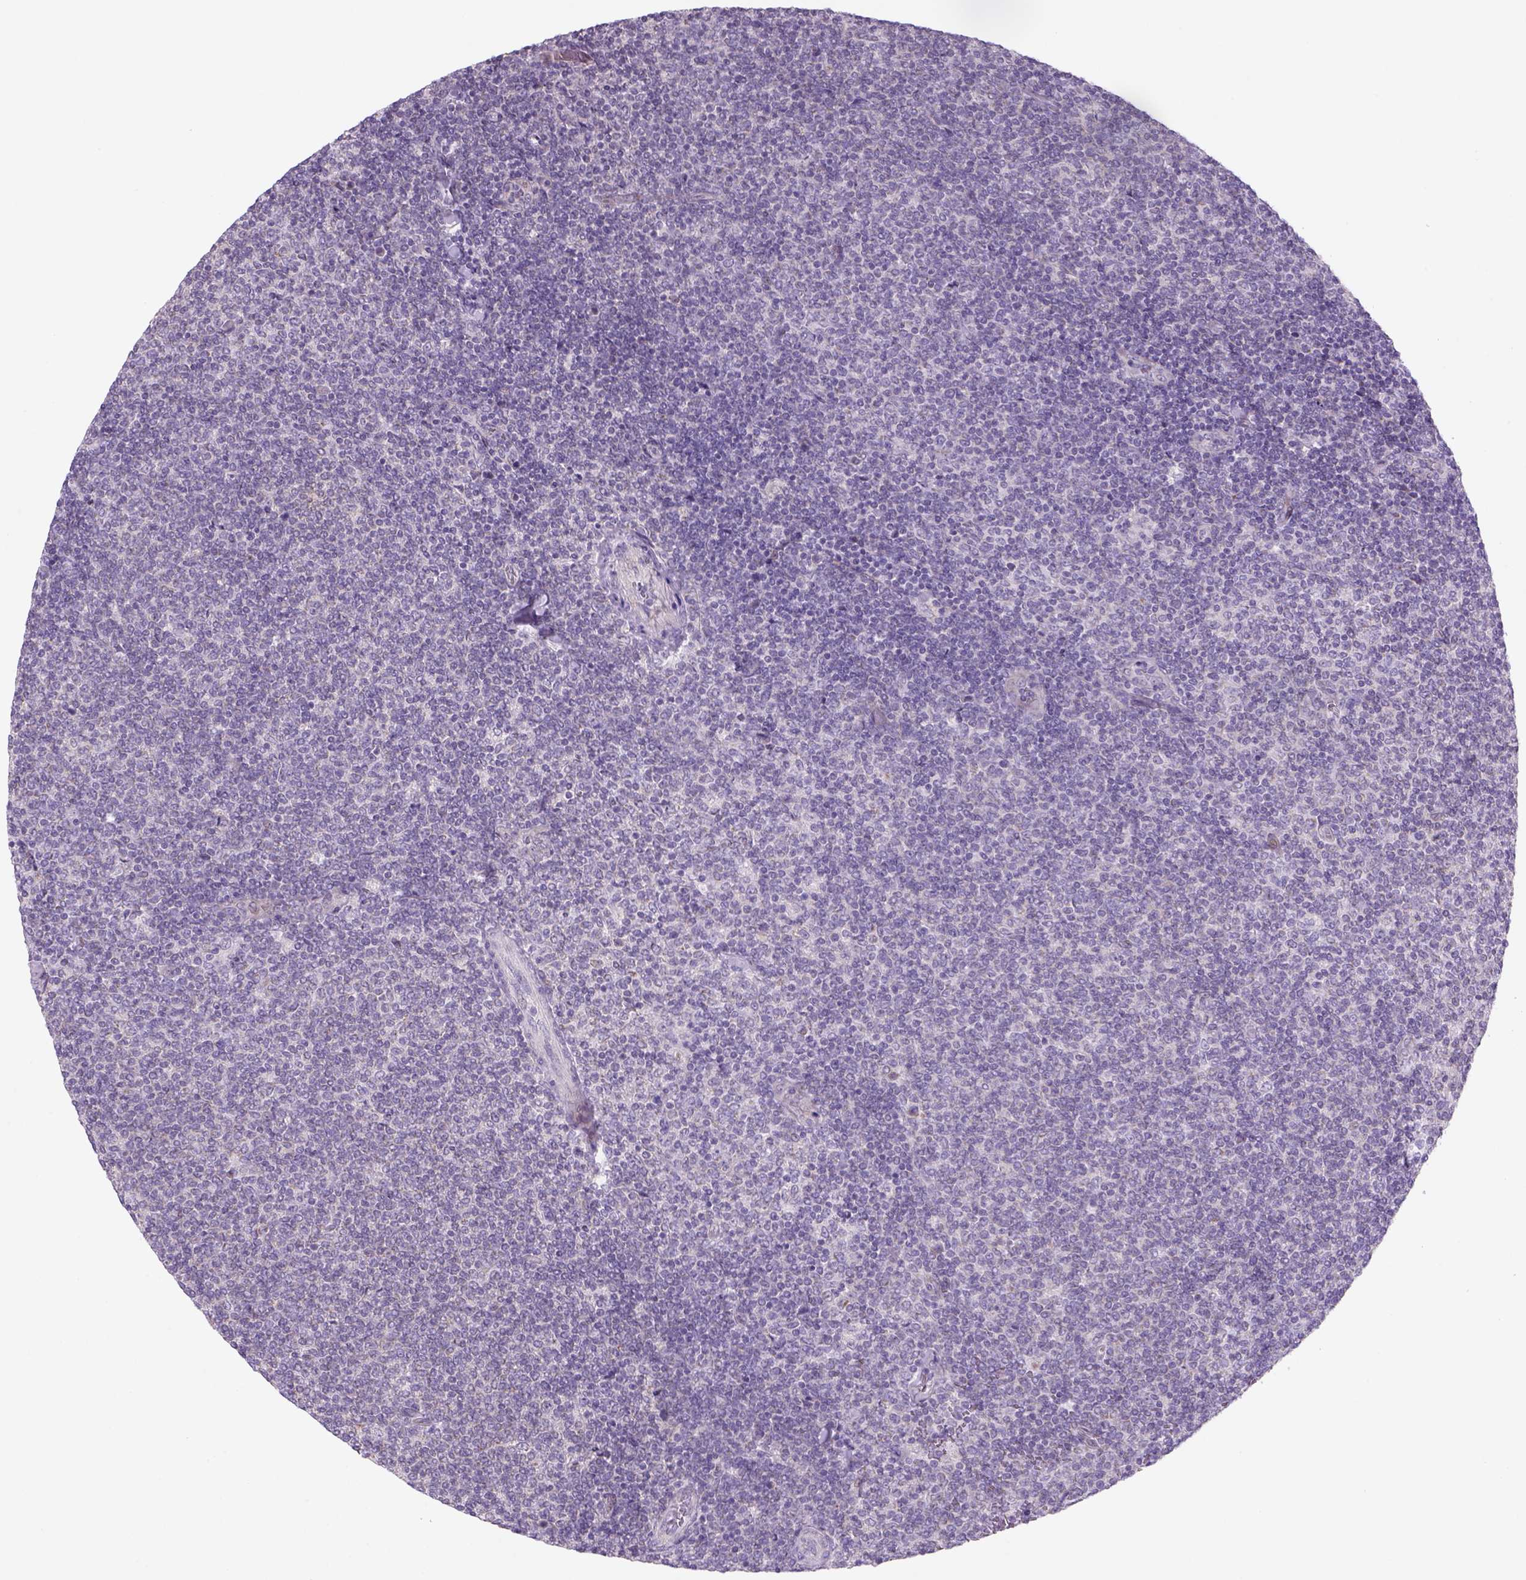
{"staining": {"intensity": "negative", "quantity": "none", "location": "none"}, "tissue": "lymphoma", "cell_type": "Tumor cells", "image_type": "cancer", "snomed": [{"axis": "morphology", "description": "Malignant lymphoma, non-Hodgkin's type, Low grade"}, {"axis": "topography", "description": "Lymph node"}], "caption": "Tumor cells show no significant expression in low-grade malignant lymphoma, non-Hodgkin's type.", "gene": "ADGRV1", "patient": {"sex": "male", "age": 52}}